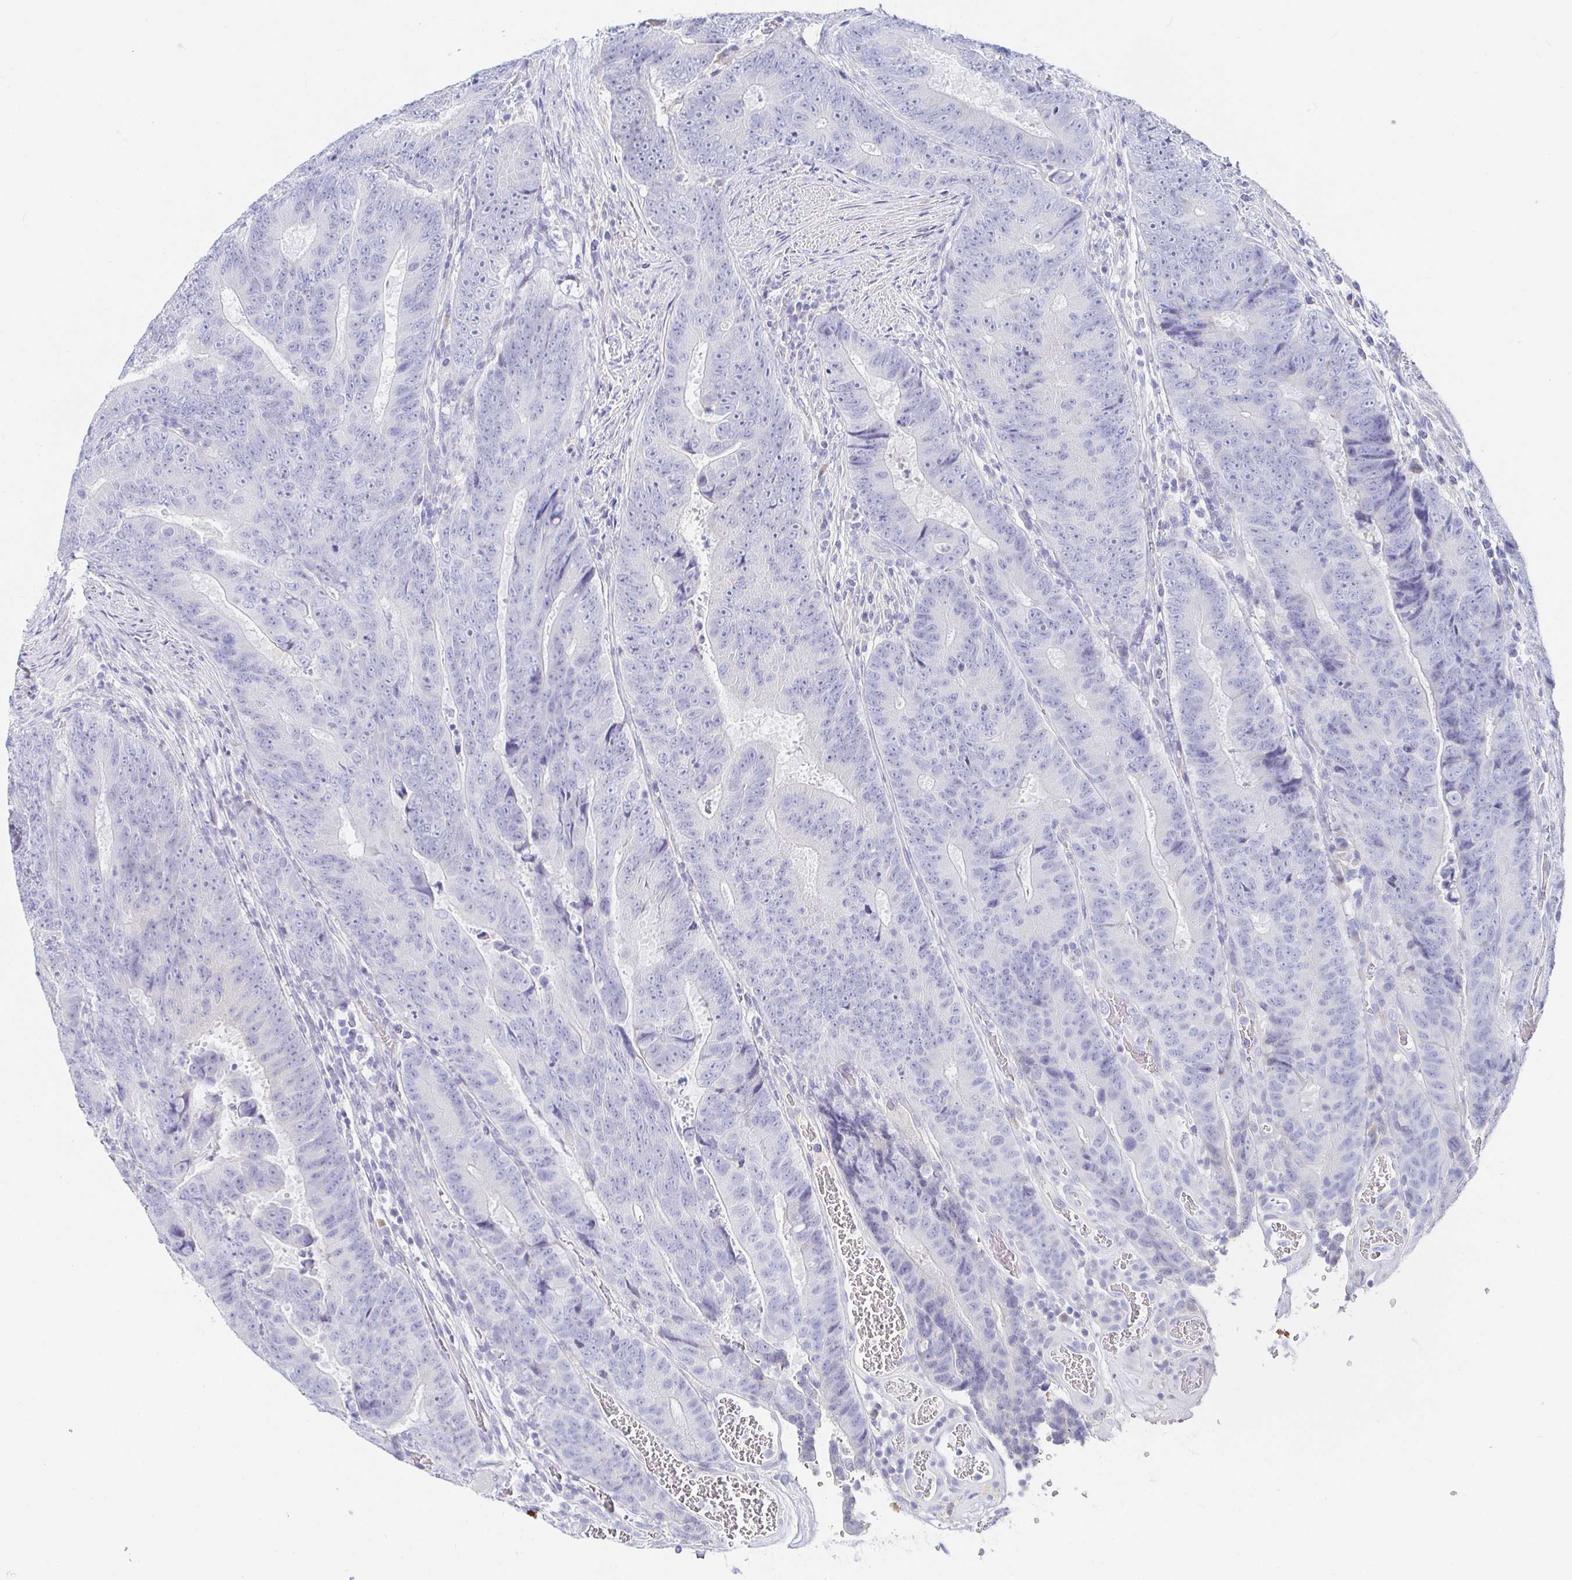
{"staining": {"intensity": "negative", "quantity": "none", "location": "none"}, "tissue": "colorectal cancer", "cell_type": "Tumor cells", "image_type": "cancer", "snomed": [{"axis": "morphology", "description": "Adenocarcinoma, NOS"}, {"axis": "topography", "description": "Colon"}], "caption": "Tumor cells show no significant protein staining in colorectal cancer (adenocarcinoma).", "gene": "PDE6B", "patient": {"sex": "female", "age": 48}}